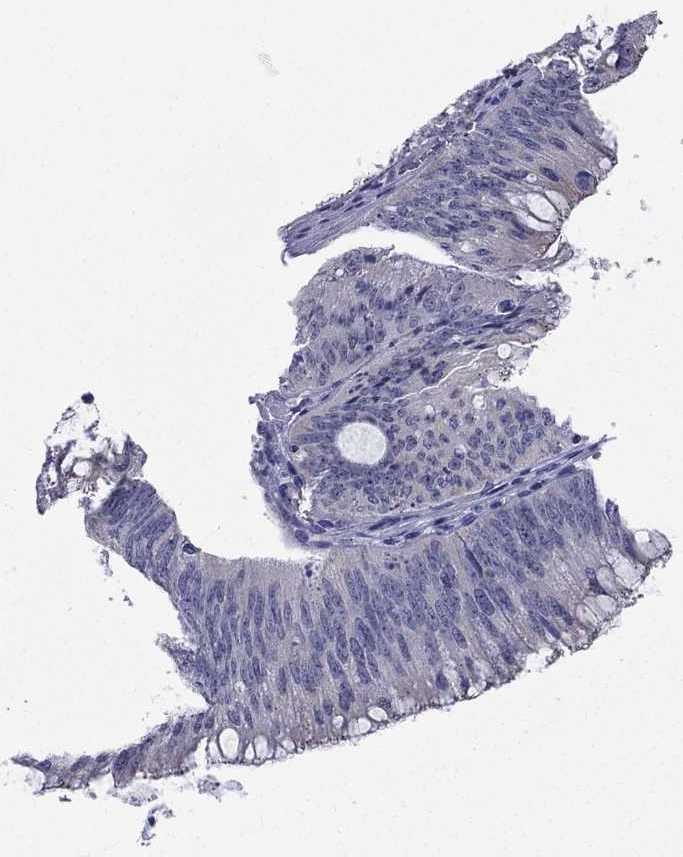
{"staining": {"intensity": "weak", "quantity": "<25%", "location": "cytoplasmic/membranous"}, "tissue": "colorectal cancer", "cell_type": "Tumor cells", "image_type": "cancer", "snomed": [{"axis": "morphology", "description": "Adenocarcinoma, NOS"}, {"axis": "topography", "description": "Rectum"}], "caption": "Tumor cells are negative for brown protein staining in colorectal adenocarcinoma.", "gene": "CEP43", "patient": {"sex": "female", "age": 72}}